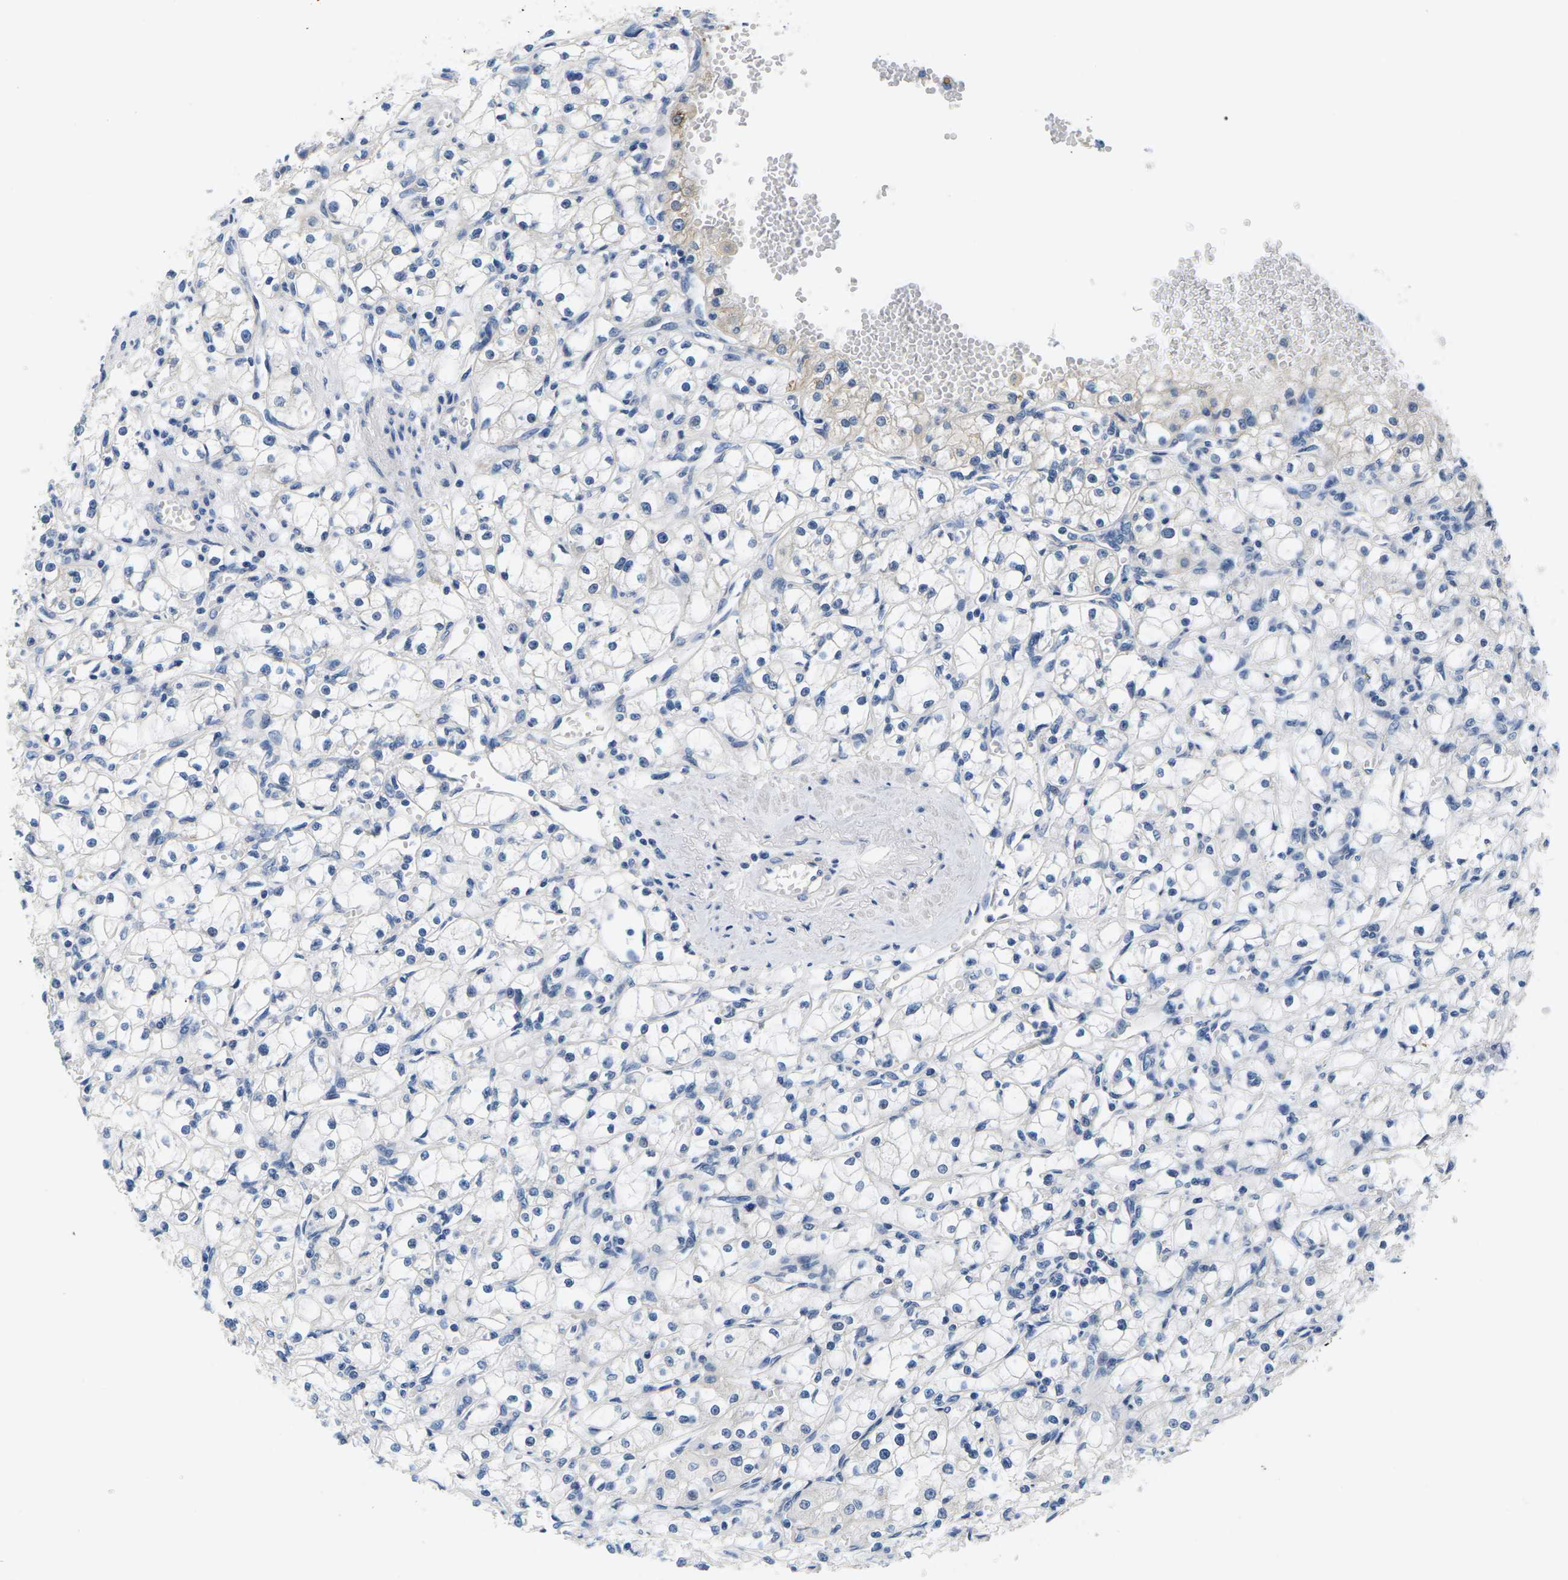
{"staining": {"intensity": "negative", "quantity": "none", "location": "none"}, "tissue": "renal cancer", "cell_type": "Tumor cells", "image_type": "cancer", "snomed": [{"axis": "morphology", "description": "Adenocarcinoma, NOS"}, {"axis": "topography", "description": "Kidney"}], "caption": "Adenocarcinoma (renal) was stained to show a protein in brown. There is no significant expression in tumor cells. (DAB immunohistochemistry (IHC) with hematoxylin counter stain).", "gene": "TSPAN2", "patient": {"sex": "male", "age": 56}}